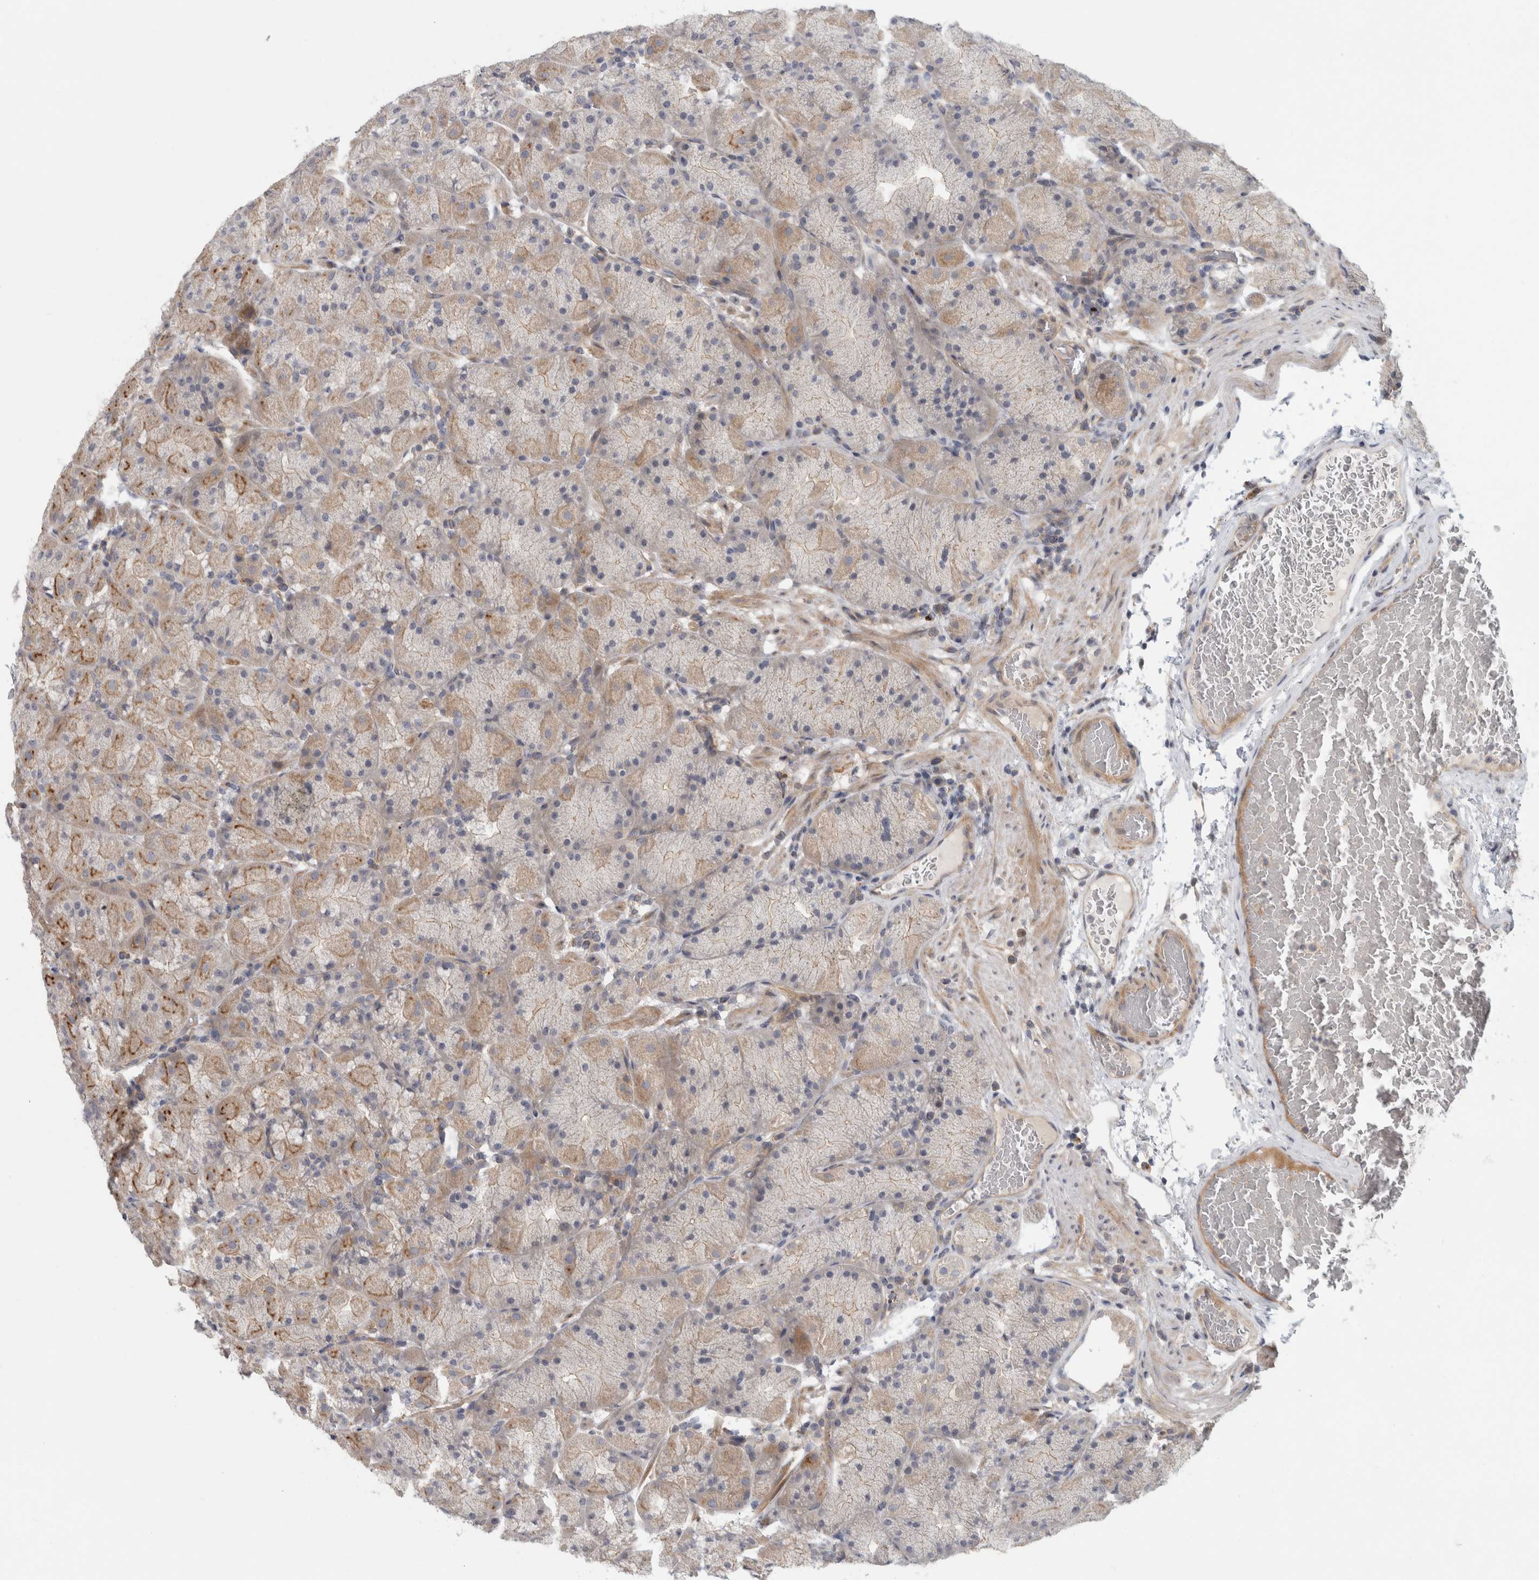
{"staining": {"intensity": "moderate", "quantity": "<25%", "location": "cytoplasmic/membranous,nuclear"}, "tissue": "stomach", "cell_type": "Glandular cells", "image_type": "normal", "snomed": [{"axis": "morphology", "description": "Normal tissue, NOS"}, {"axis": "topography", "description": "Stomach, upper"}, {"axis": "topography", "description": "Stomach"}], "caption": "Protein expression analysis of benign stomach reveals moderate cytoplasmic/membranous,nuclear staining in approximately <25% of glandular cells.", "gene": "ZNF804B", "patient": {"sex": "male", "age": 48}}